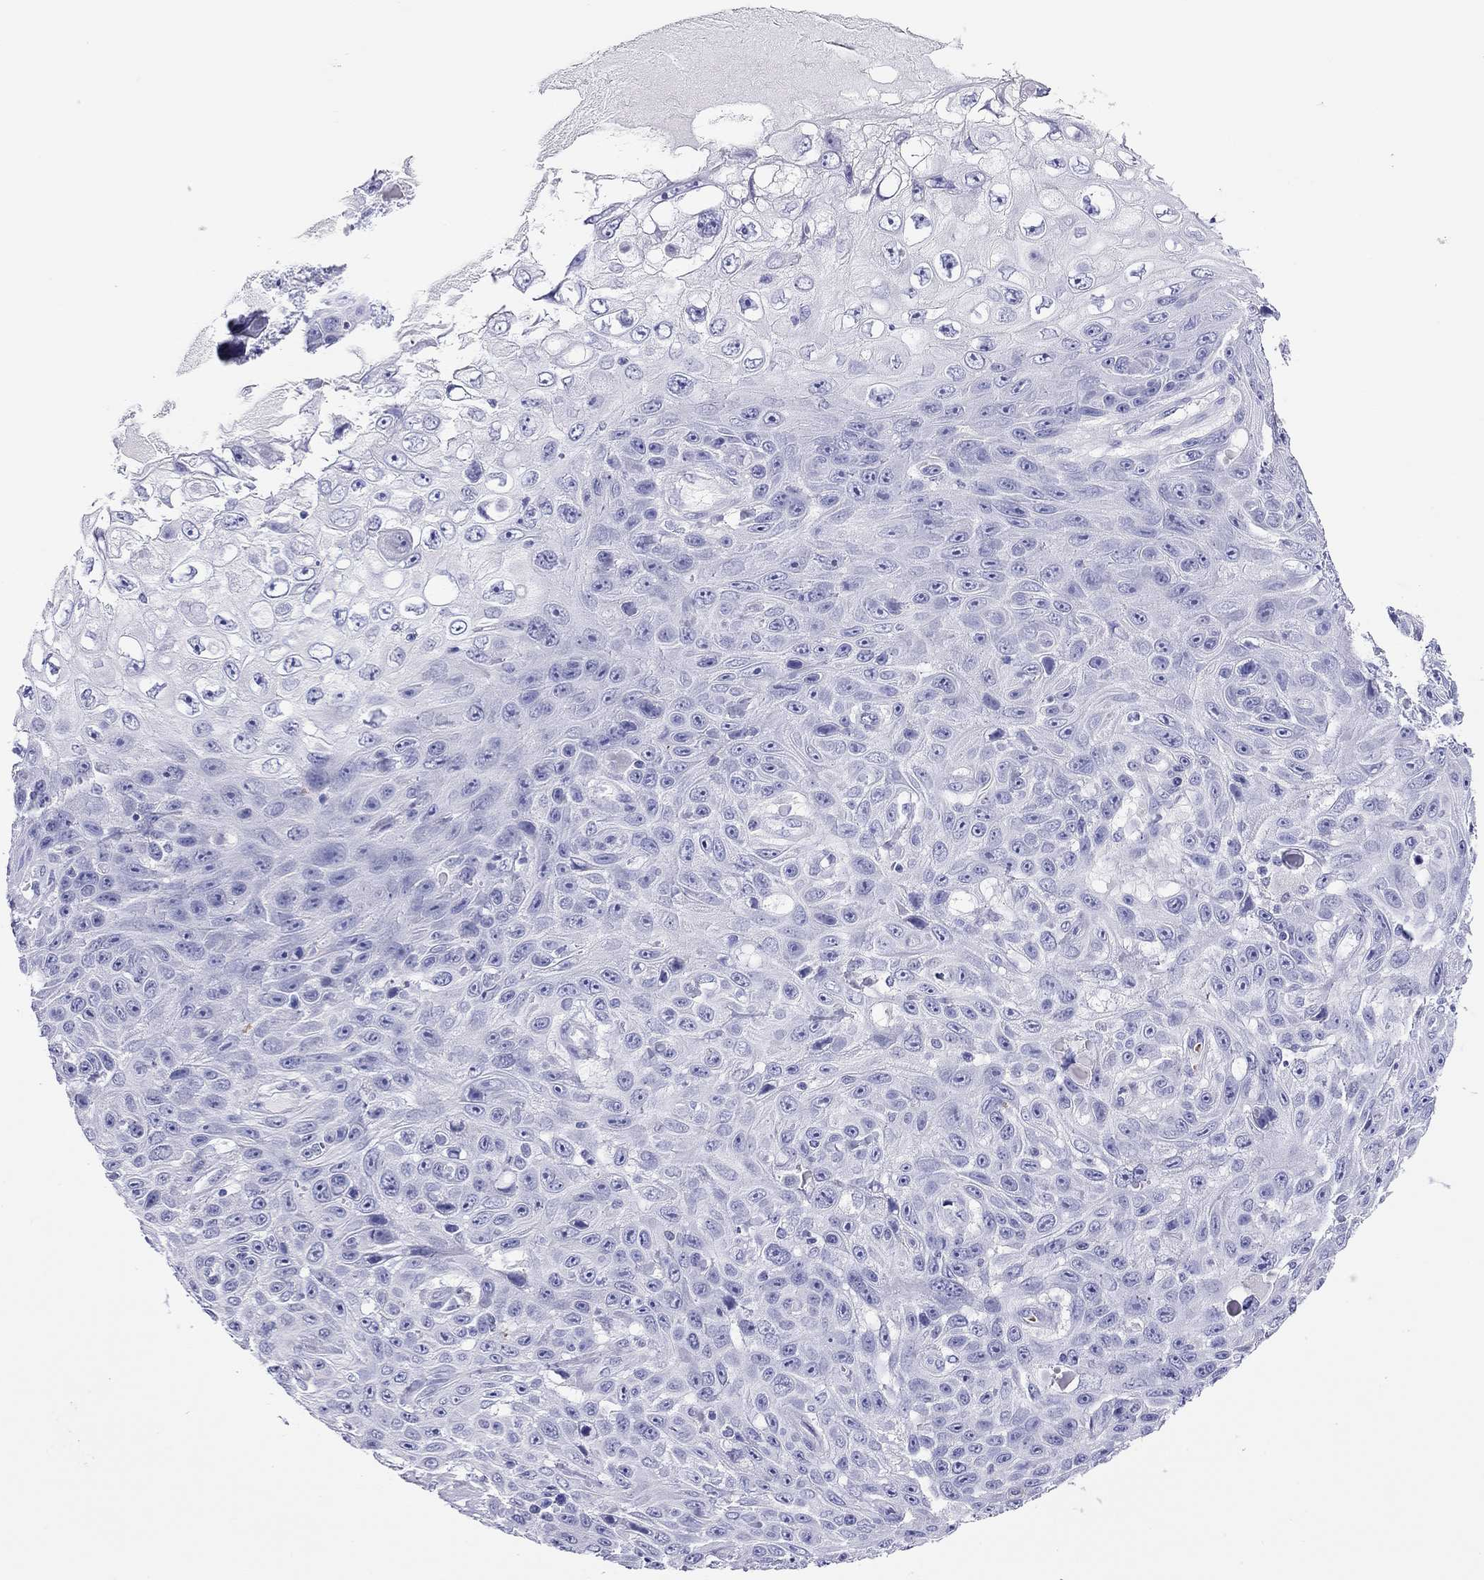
{"staining": {"intensity": "negative", "quantity": "none", "location": "none"}, "tissue": "skin cancer", "cell_type": "Tumor cells", "image_type": "cancer", "snomed": [{"axis": "morphology", "description": "Squamous cell carcinoma, NOS"}, {"axis": "topography", "description": "Skin"}], "caption": "An immunohistochemistry photomicrograph of skin cancer is shown. There is no staining in tumor cells of skin cancer. Brightfield microscopy of immunohistochemistry (IHC) stained with DAB (3,3'-diaminobenzidine) (brown) and hematoxylin (blue), captured at high magnification.", "gene": "PTPRN", "patient": {"sex": "male", "age": 82}}